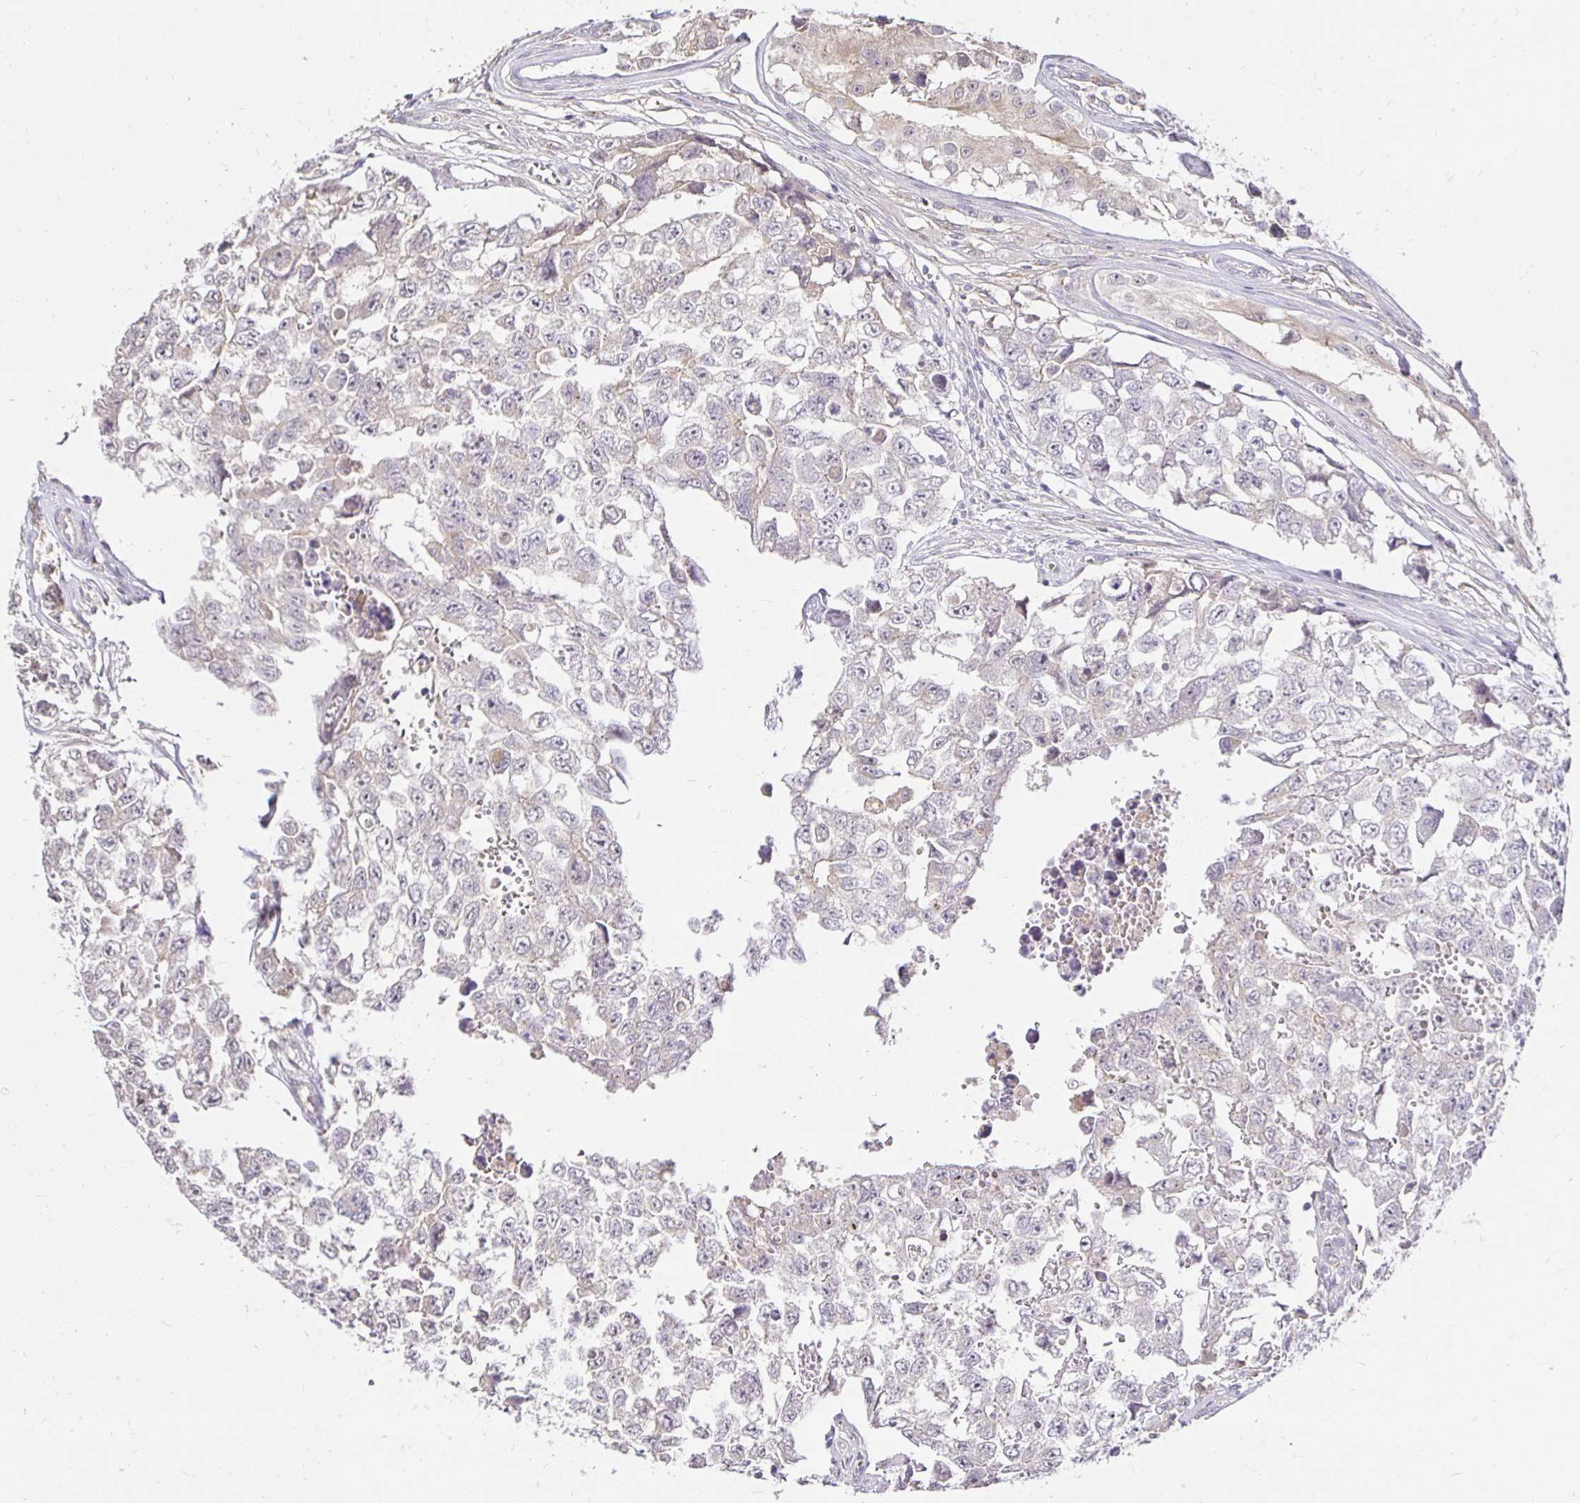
{"staining": {"intensity": "negative", "quantity": "none", "location": "none"}, "tissue": "testis cancer", "cell_type": "Tumor cells", "image_type": "cancer", "snomed": [{"axis": "morphology", "description": "Carcinoma, Embryonal, NOS"}, {"axis": "topography", "description": "Testis"}], "caption": "DAB immunohistochemical staining of human testis embryonal carcinoma demonstrates no significant expression in tumor cells.", "gene": "PNPLA3", "patient": {"sex": "male", "age": 18}}